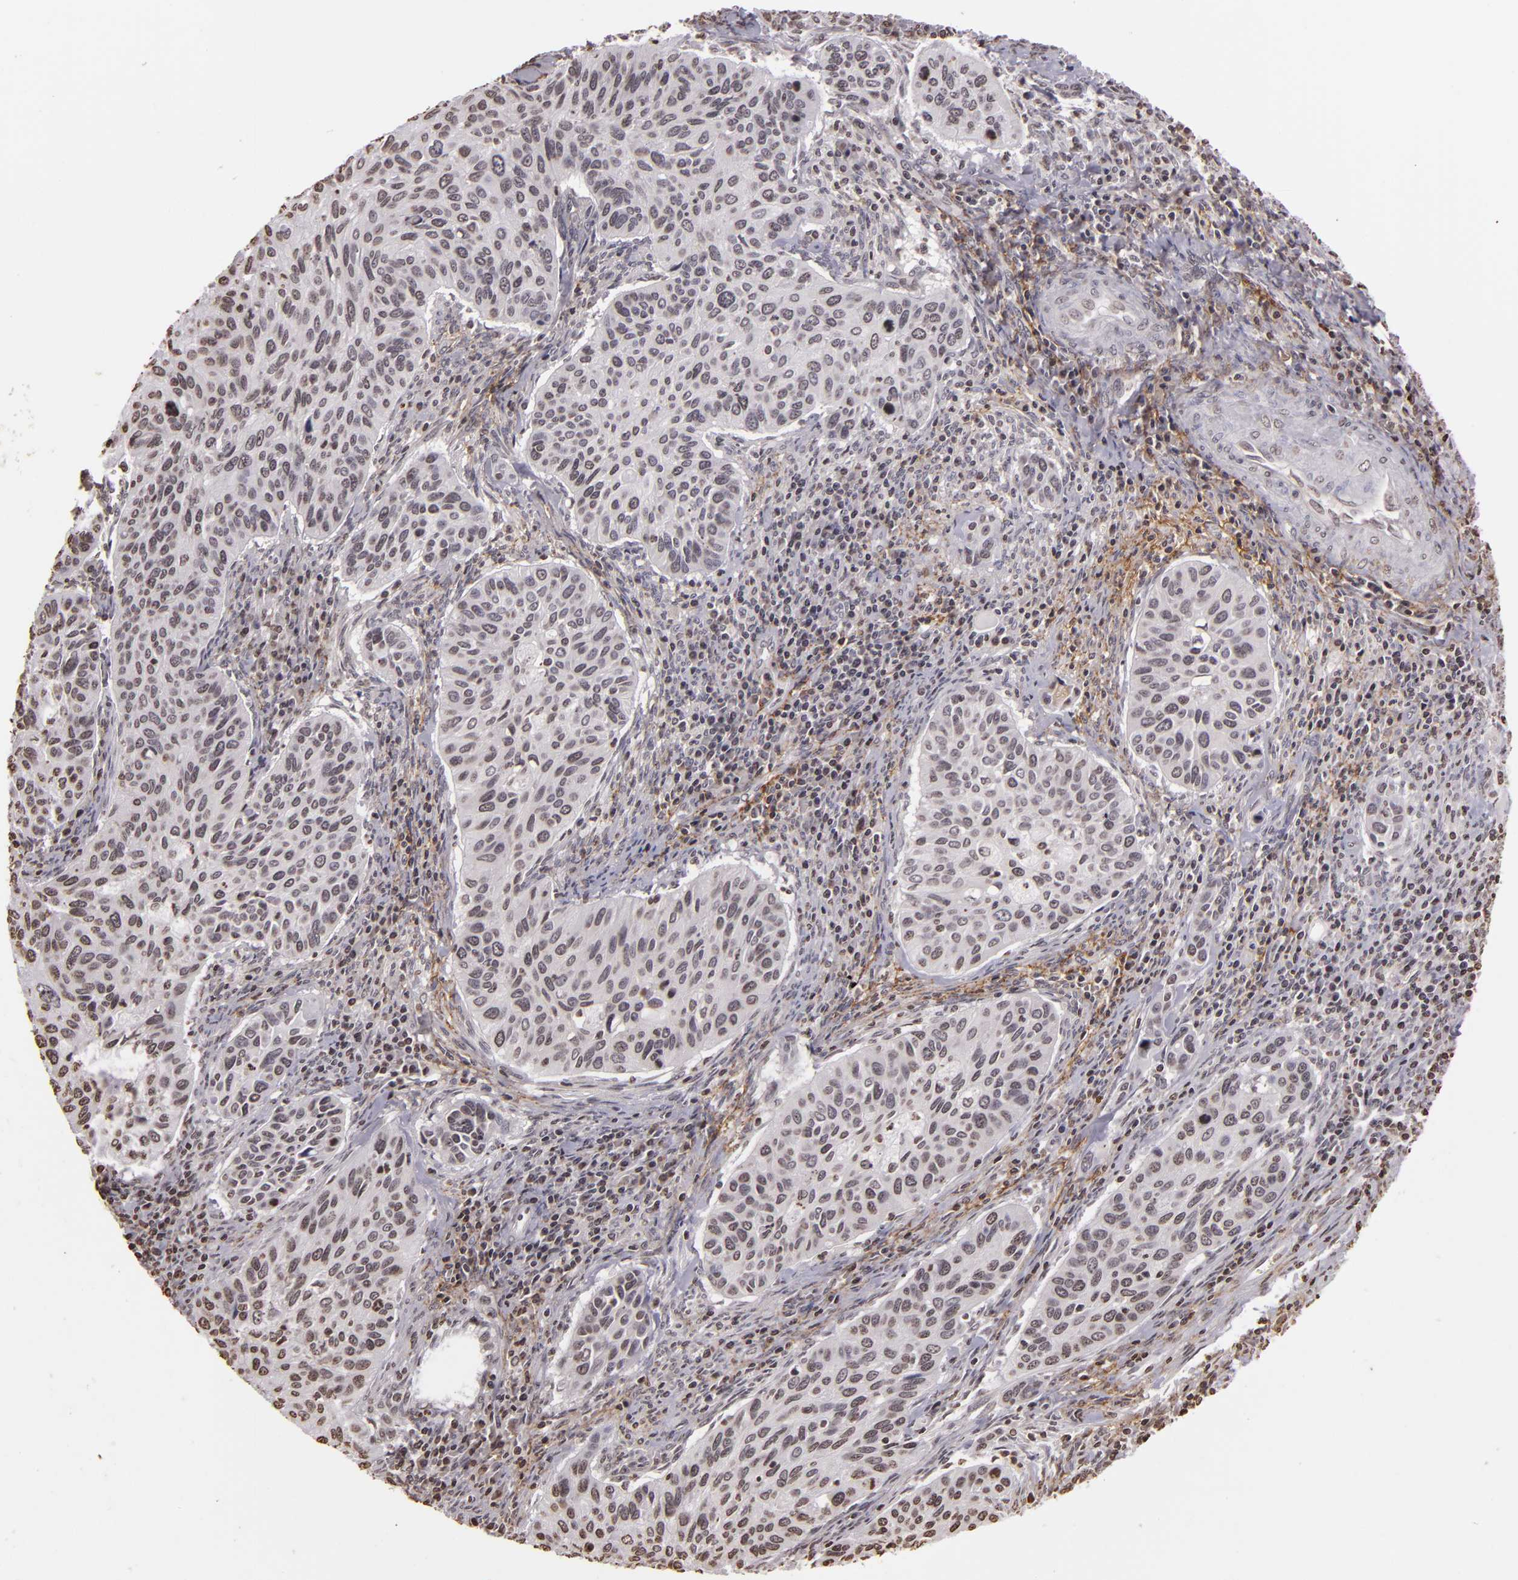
{"staining": {"intensity": "weak", "quantity": "<25%", "location": "nuclear"}, "tissue": "cervical cancer", "cell_type": "Tumor cells", "image_type": "cancer", "snomed": [{"axis": "morphology", "description": "Adenocarcinoma, NOS"}, {"axis": "topography", "description": "Cervix"}], "caption": "Tumor cells show no significant staining in cervical cancer (adenocarcinoma).", "gene": "THRB", "patient": {"sex": "female", "age": 29}}